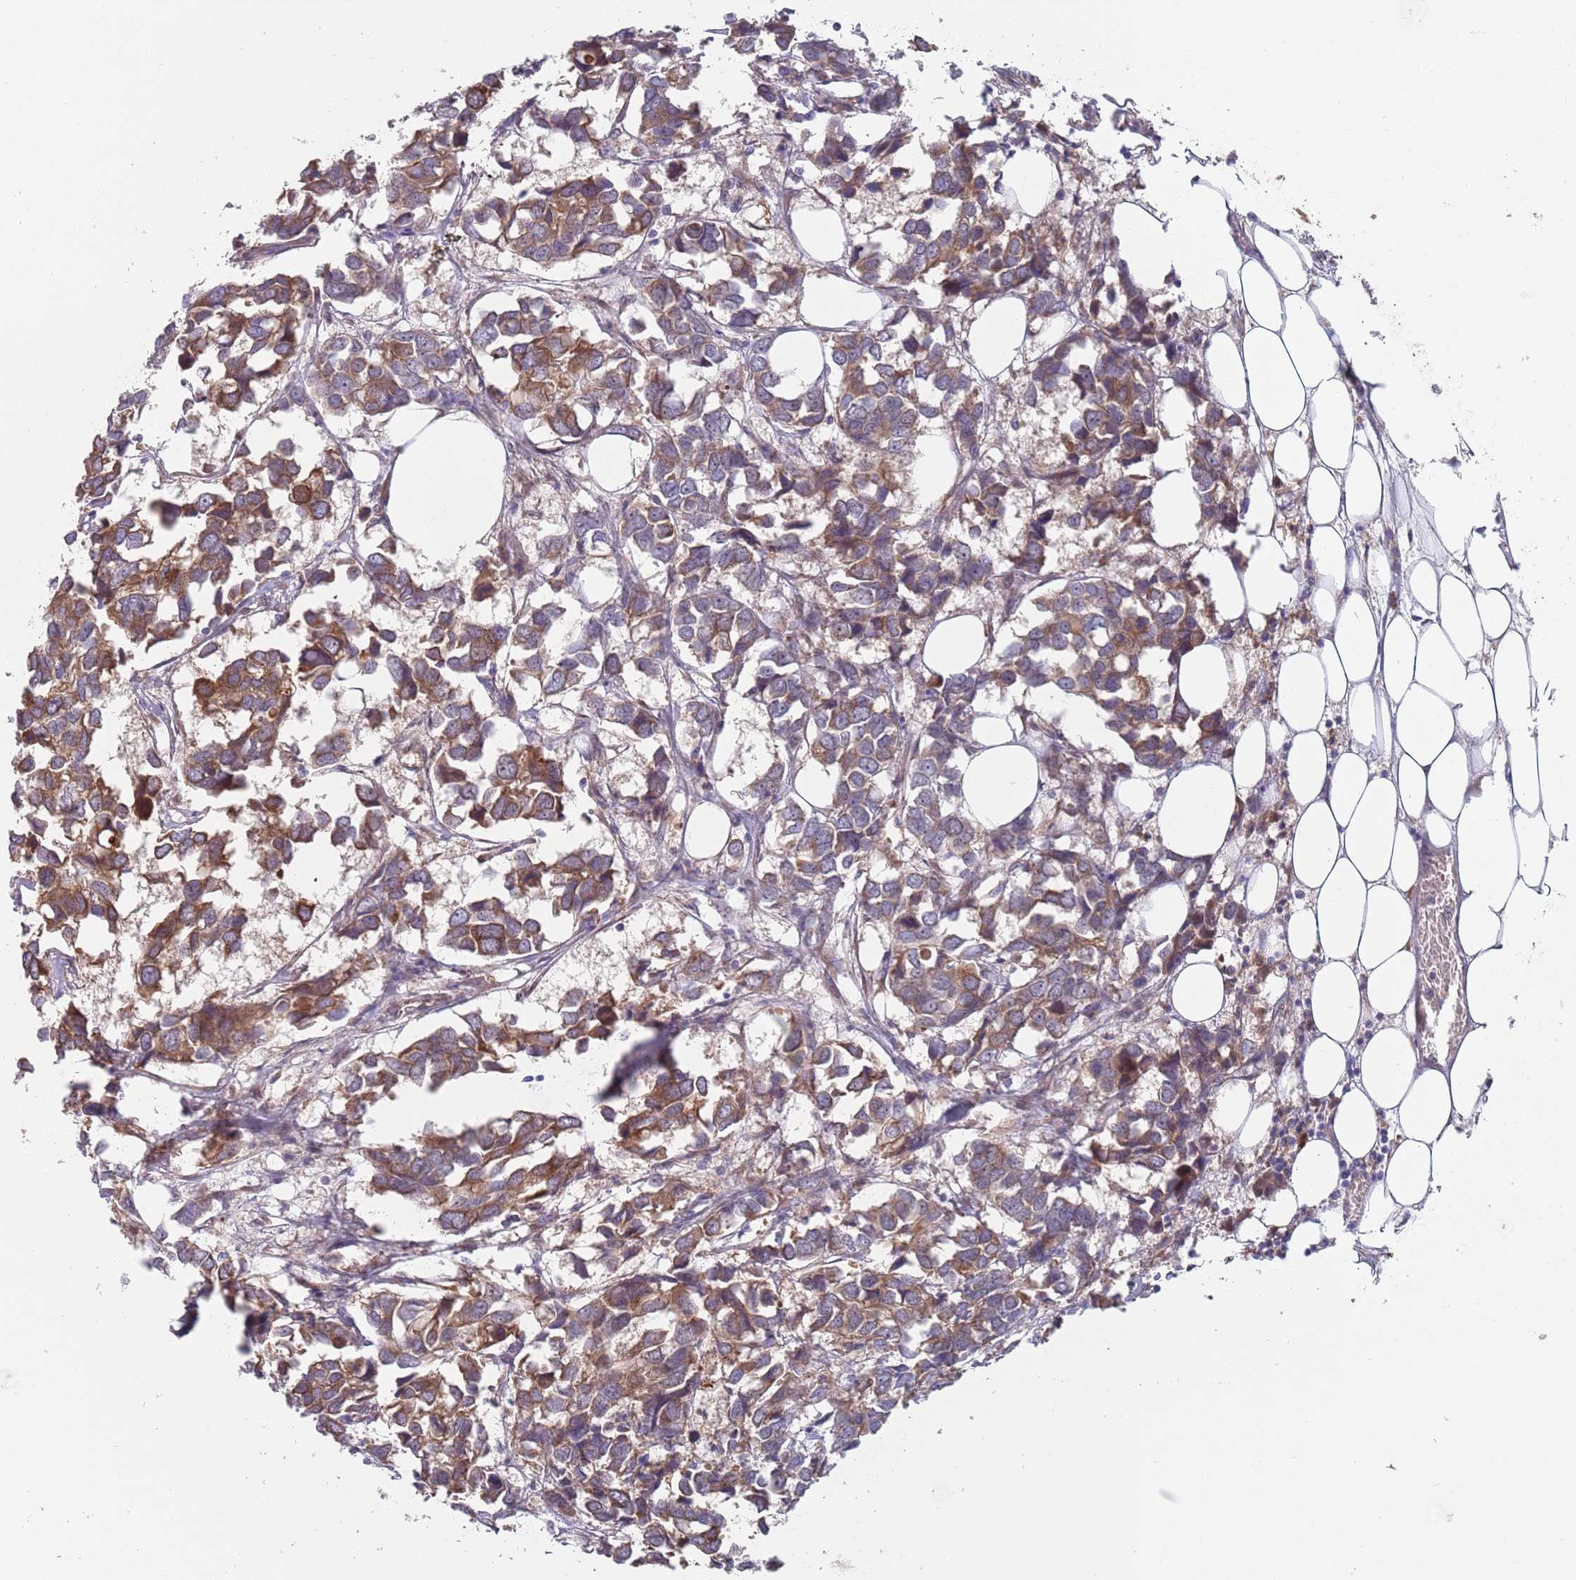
{"staining": {"intensity": "moderate", "quantity": ">75%", "location": "cytoplasmic/membranous"}, "tissue": "breast cancer", "cell_type": "Tumor cells", "image_type": "cancer", "snomed": [{"axis": "morphology", "description": "Duct carcinoma"}, {"axis": "topography", "description": "Breast"}], "caption": "Breast cancer stained for a protein demonstrates moderate cytoplasmic/membranous positivity in tumor cells. The staining was performed using DAB to visualize the protein expression in brown, while the nuclei were stained in blue with hematoxylin (Magnification: 20x).", "gene": "ZNF140", "patient": {"sex": "female", "age": 83}}